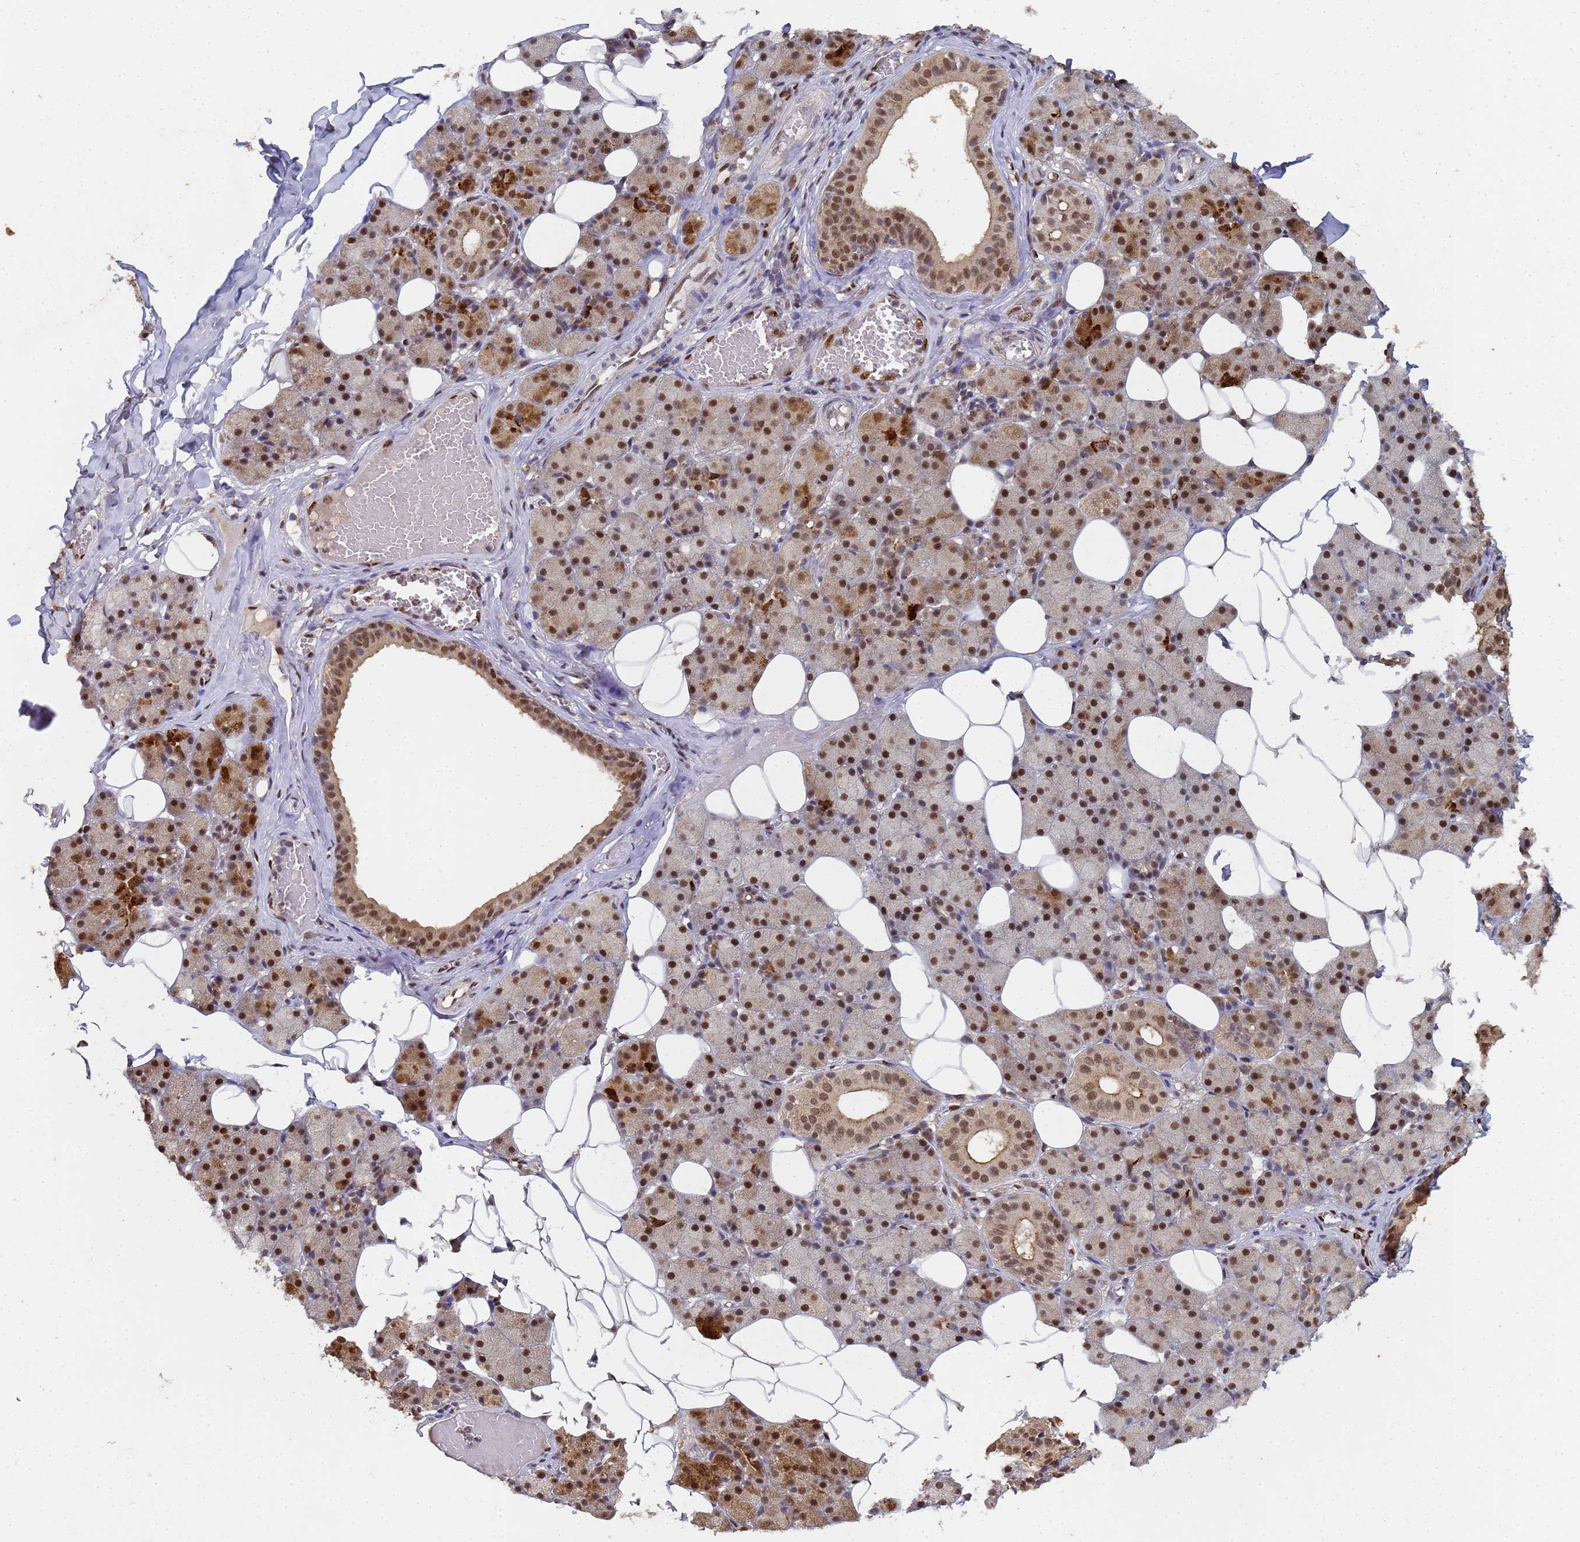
{"staining": {"intensity": "strong", "quantity": "25%-75%", "location": "cytoplasmic/membranous,nuclear"}, "tissue": "salivary gland", "cell_type": "Glandular cells", "image_type": "normal", "snomed": [{"axis": "morphology", "description": "Normal tissue, NOS"}, {"axis": "topography", "description": "Salivary gland"}], "caption": "Human salivary gland stained for a protein (brown) demonstrates strong cytoplasmic/membranous,nuclear positive positivity in about 25%-75% of glandular cells.", "gene": "SECISBP2", "patient": {"sex": "female", "age": 33}}